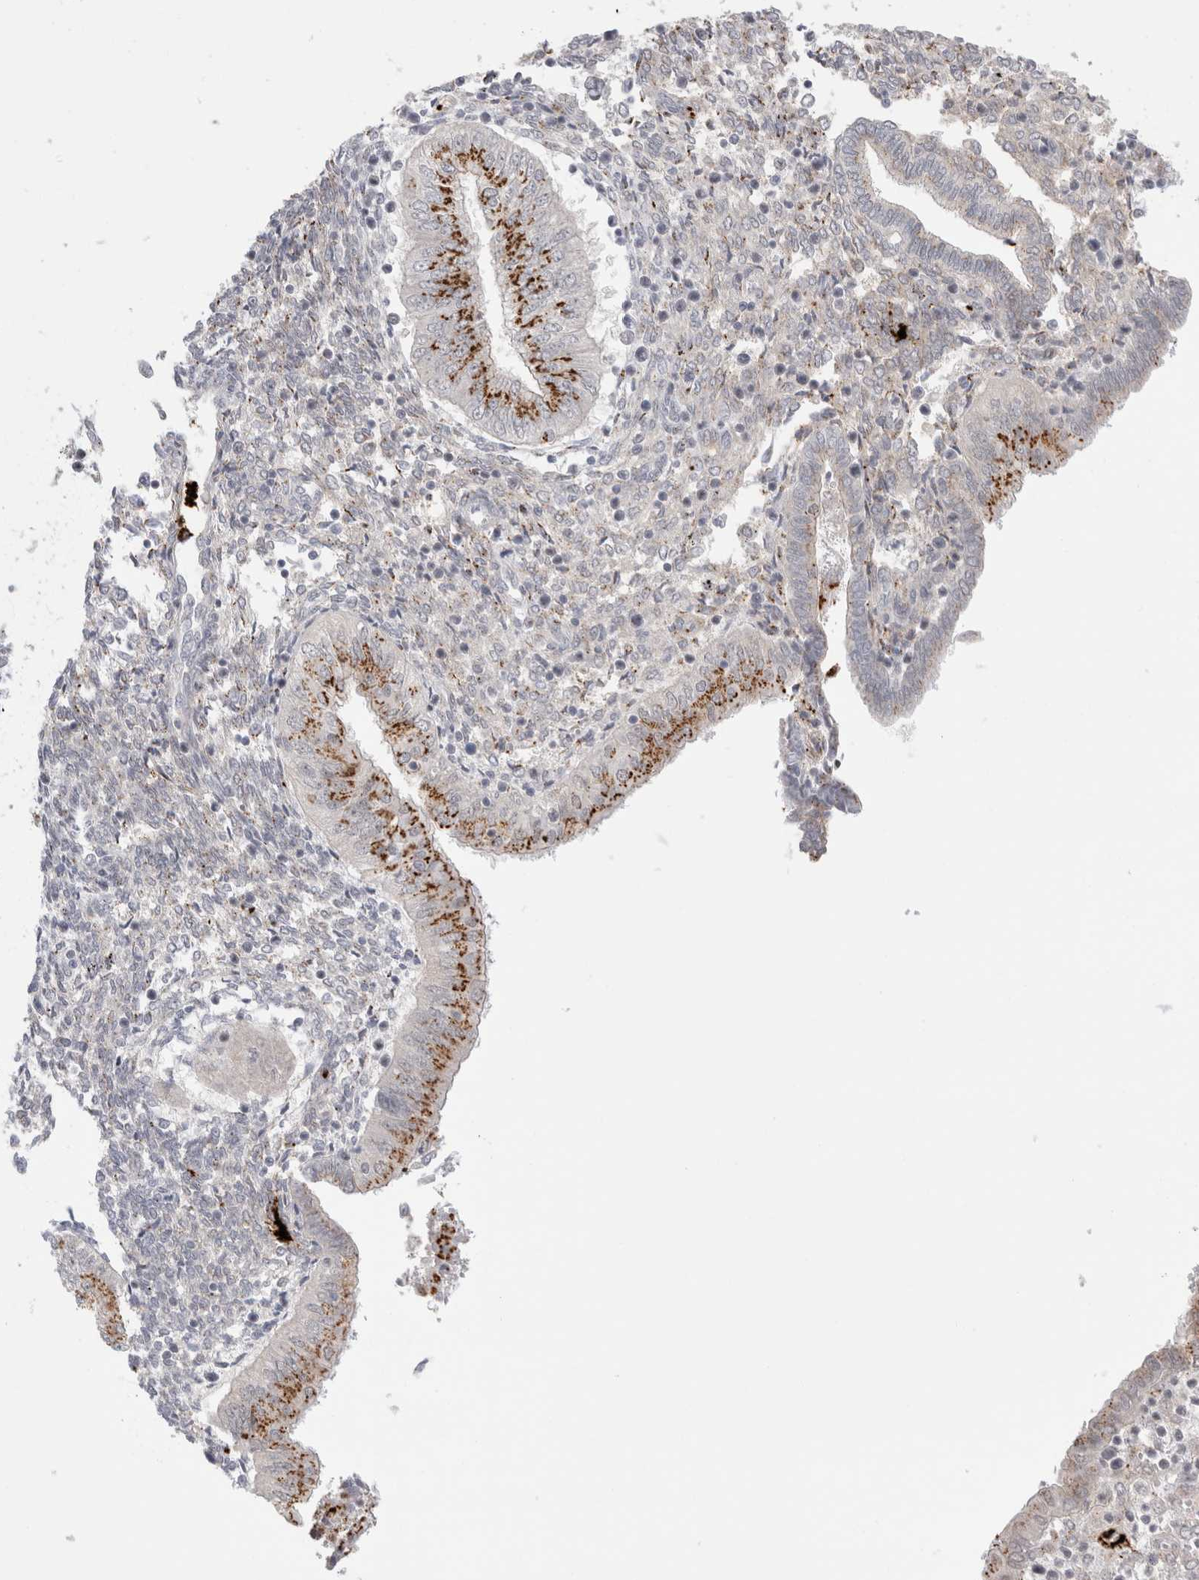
{"staining": {"intensity": "strong", "quantity": ">75%", "location": "cytoplasmic/membranous"}, "tissue": "endometrial cancer", "cell_type": "Tumor cells", "image_type": "cancer", "snomed": [{"axis": "morphology", "description": "Normal tissue, NOS"}, {"axis": "morphology", "description": "Adenocarcinoma, NOS"}, {"axis": "topography", "description": "Endometrium"}], "caption": "A photomicrograph showing strong cytoplasmic/membranous expression in approximately >75% of tumor cells in adenocarcinoma (endometrial), as visualized by brown immunohistochemical staining.", "gene": "VPS28", "patient": {"sex": "female", "age": 53}}